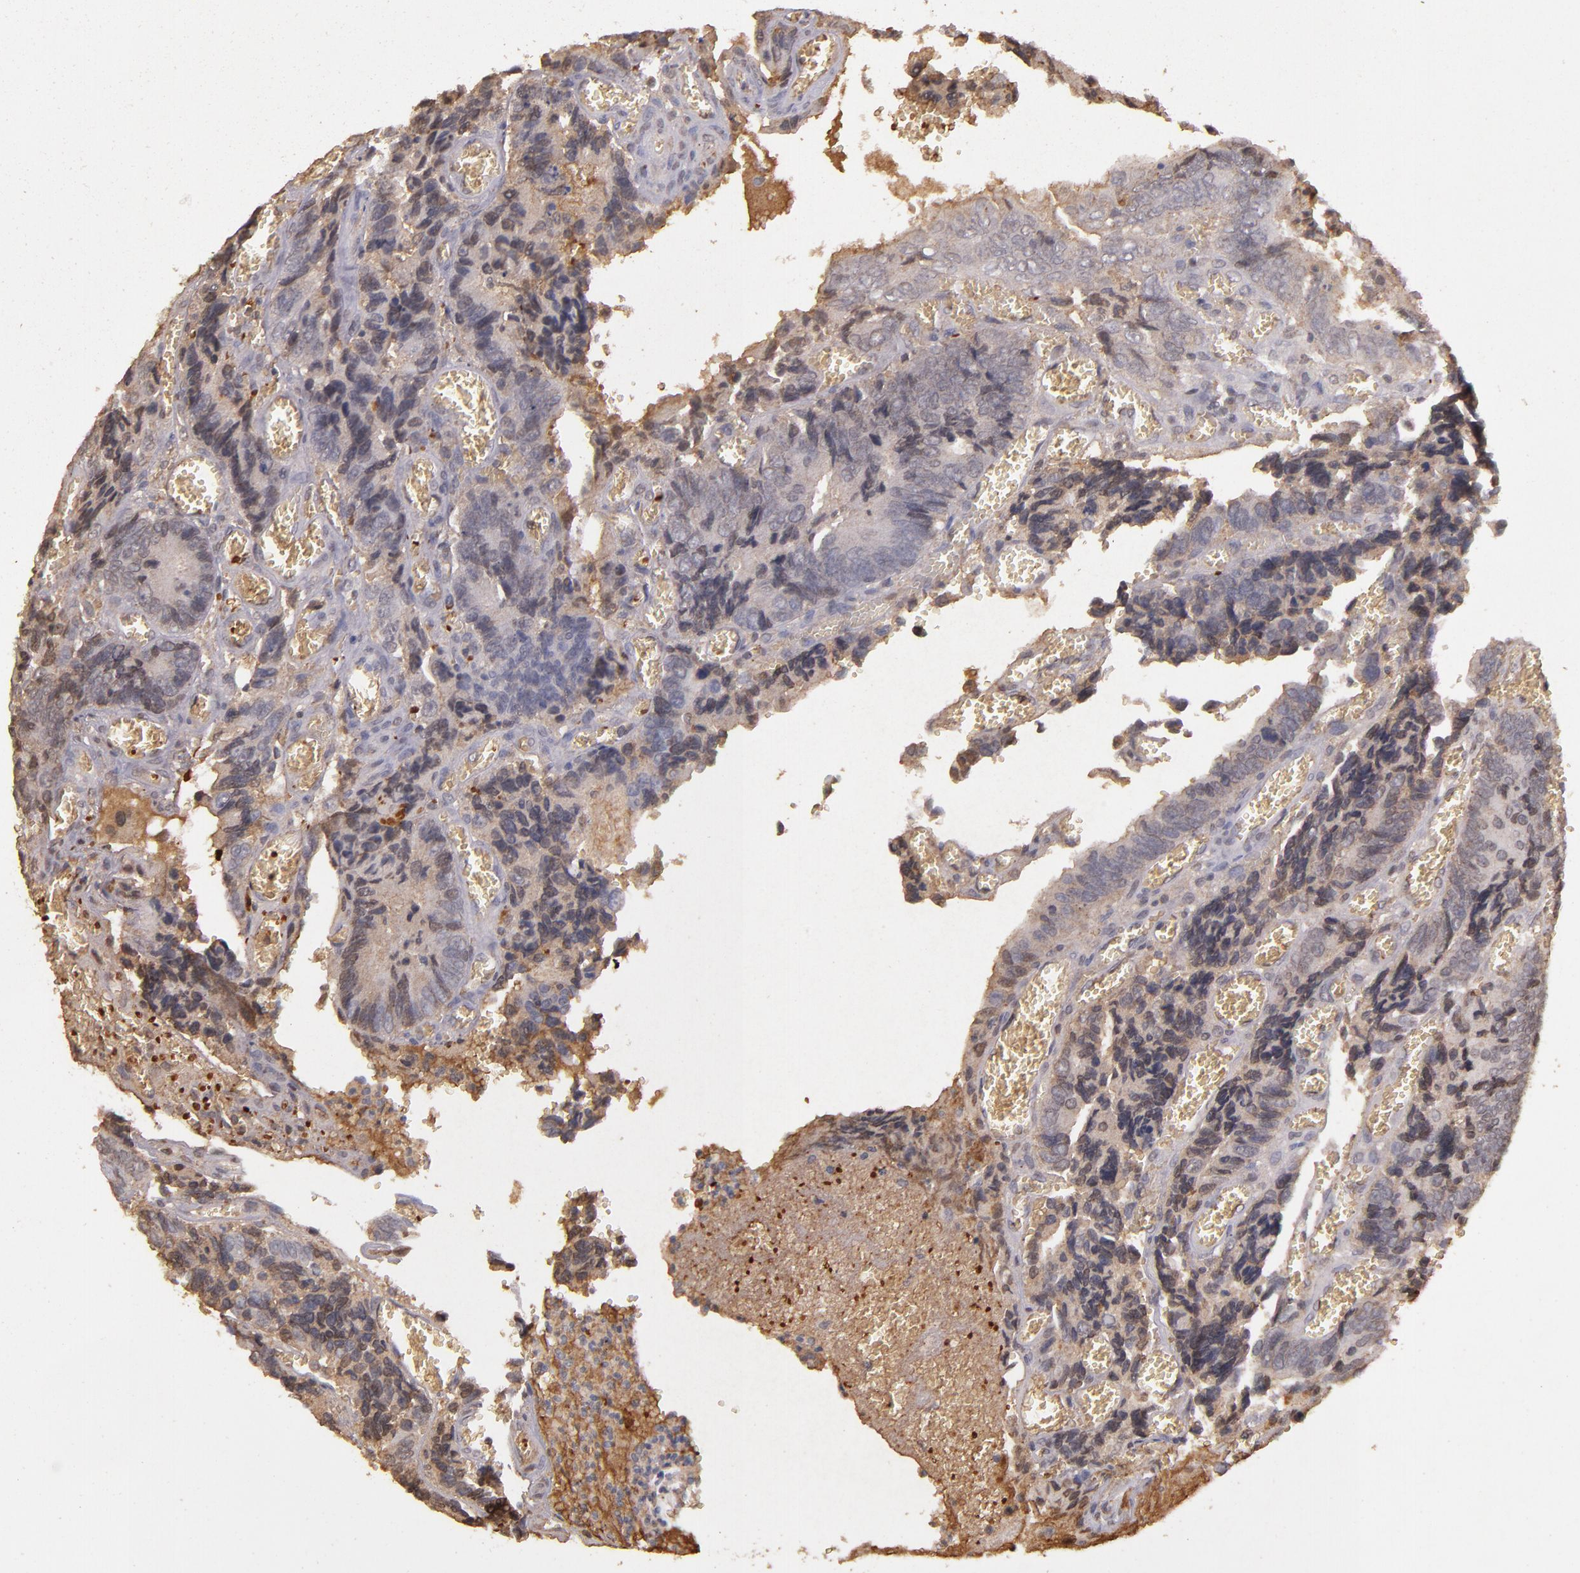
{"staining": {"intensity": "weak", "quantity": "25%-75%", "location": "cytoplasmic/membranous"}, "tissue": "colorectal cancer", "cell_type": "Tumor cells", "image_type": "cancer", "snomed": [{"axis": "morphology", "description": "Adenocarcinoma, NOS"}, {"axis": "topography", "description": "Colon"}], "caption": "About 25%-75% of tumor cells in human adenocarcinoma (colorectal) display weak cytoplasmic/membranous protein staining as visualized by brown immunohistochemical staining.", "gene": "SERPINC1", "patient": {"sex": "male", "age": 72}}